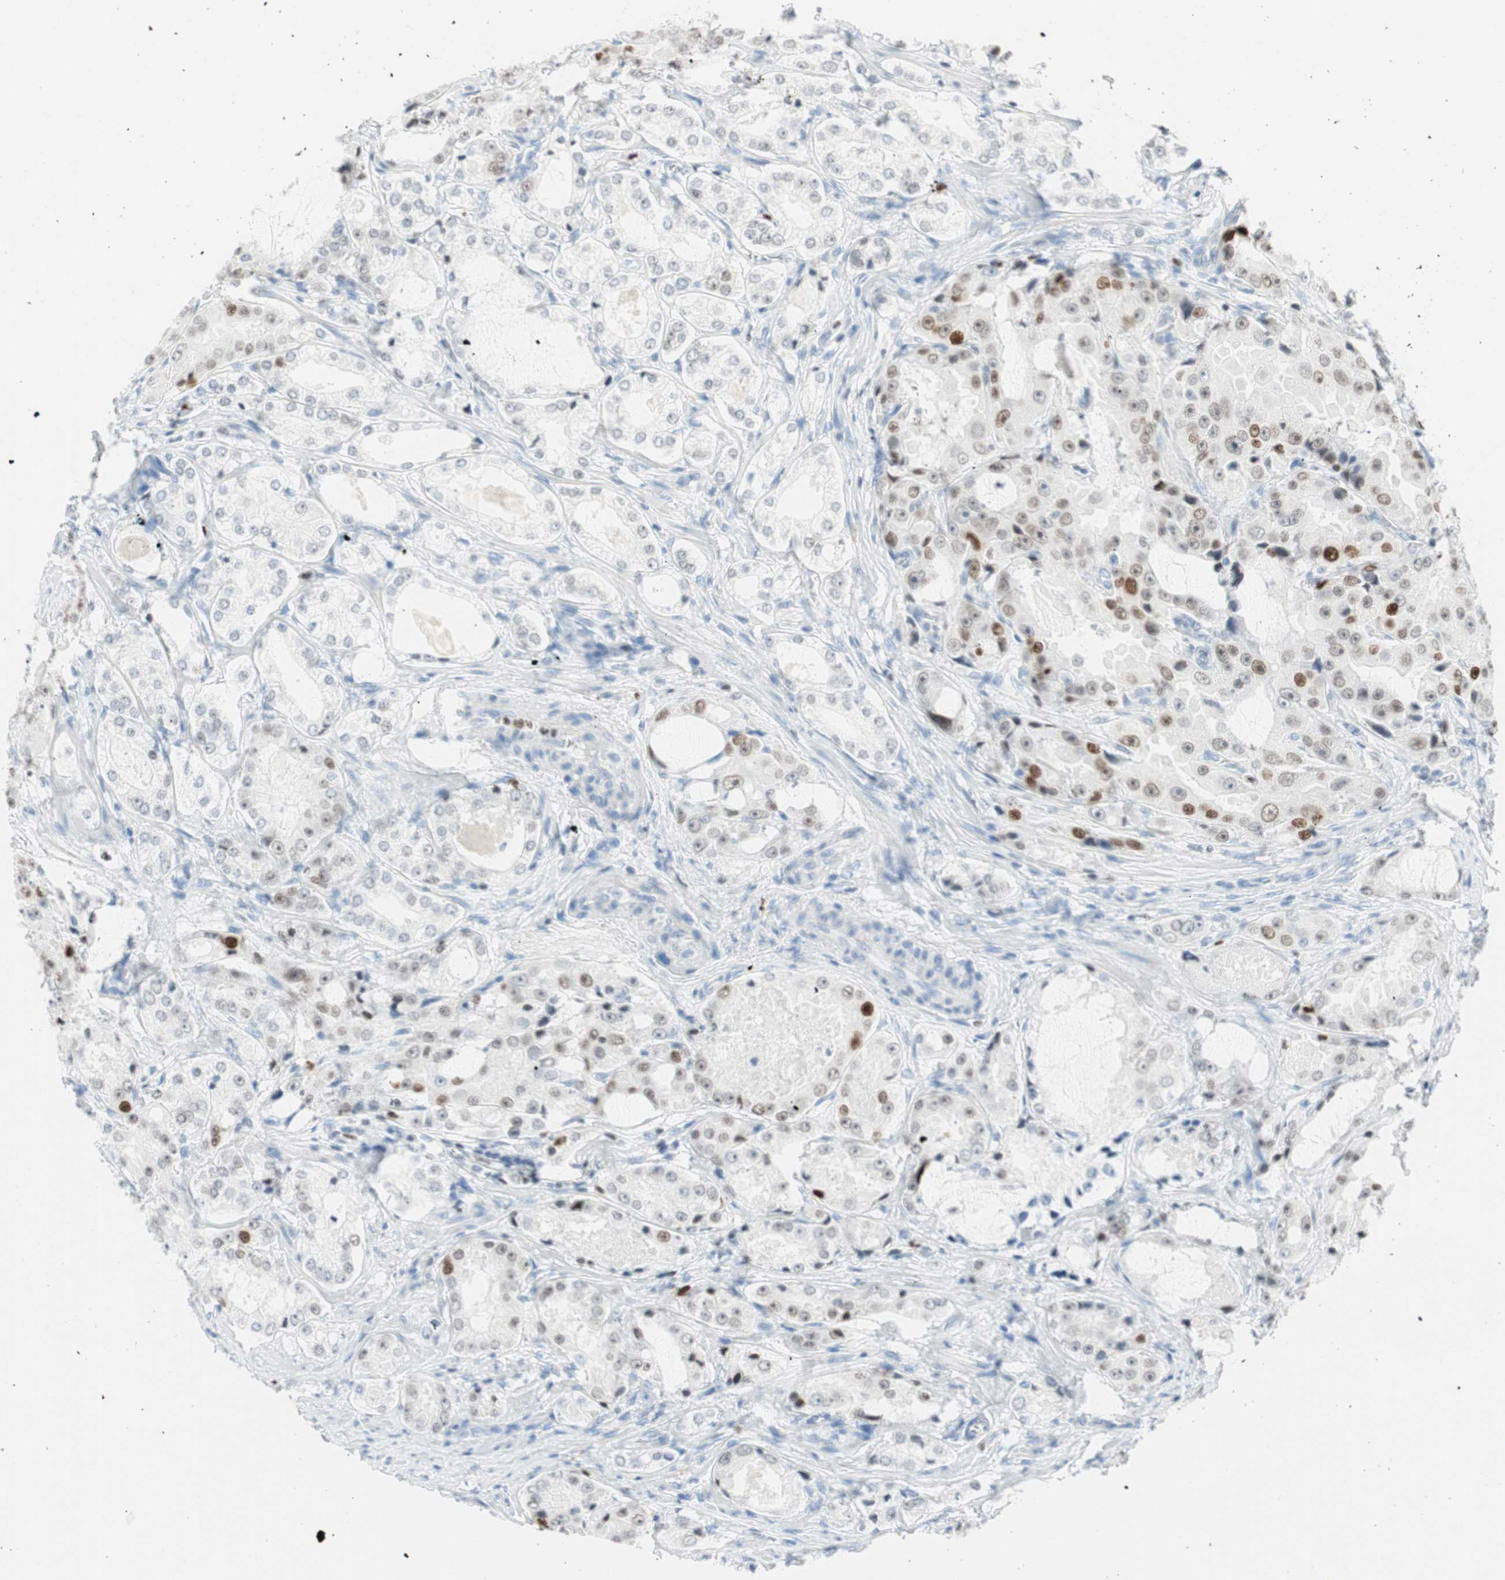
{"staining": {"intensity": "moderate", "quantity": "25%-75%", "location": "nuclear"}, "tissue": "prostate cancer", "cell_type": "Tumor cells", "image_type": "cancer", "snomed": [{"axis": "morphology", "description": "Adenocarcinoma, High grade"}, {"axis": "topography", "description": "Prostate"}], "caption": "An immunohistochemistry micrograph of tumor tissue is shown. Protein staining in brown highlights moderate nuclear positivity in prostate high-grade adenocarcinoma within tumor cells. The staining was performed using DAB (3,3'-diaminobenzidine), with brown indicating positive protein expression. Nuclei are stained blue with hematoxylin.", "gene": "EZH2", "patient": {"sex": "male", "age": 73}}